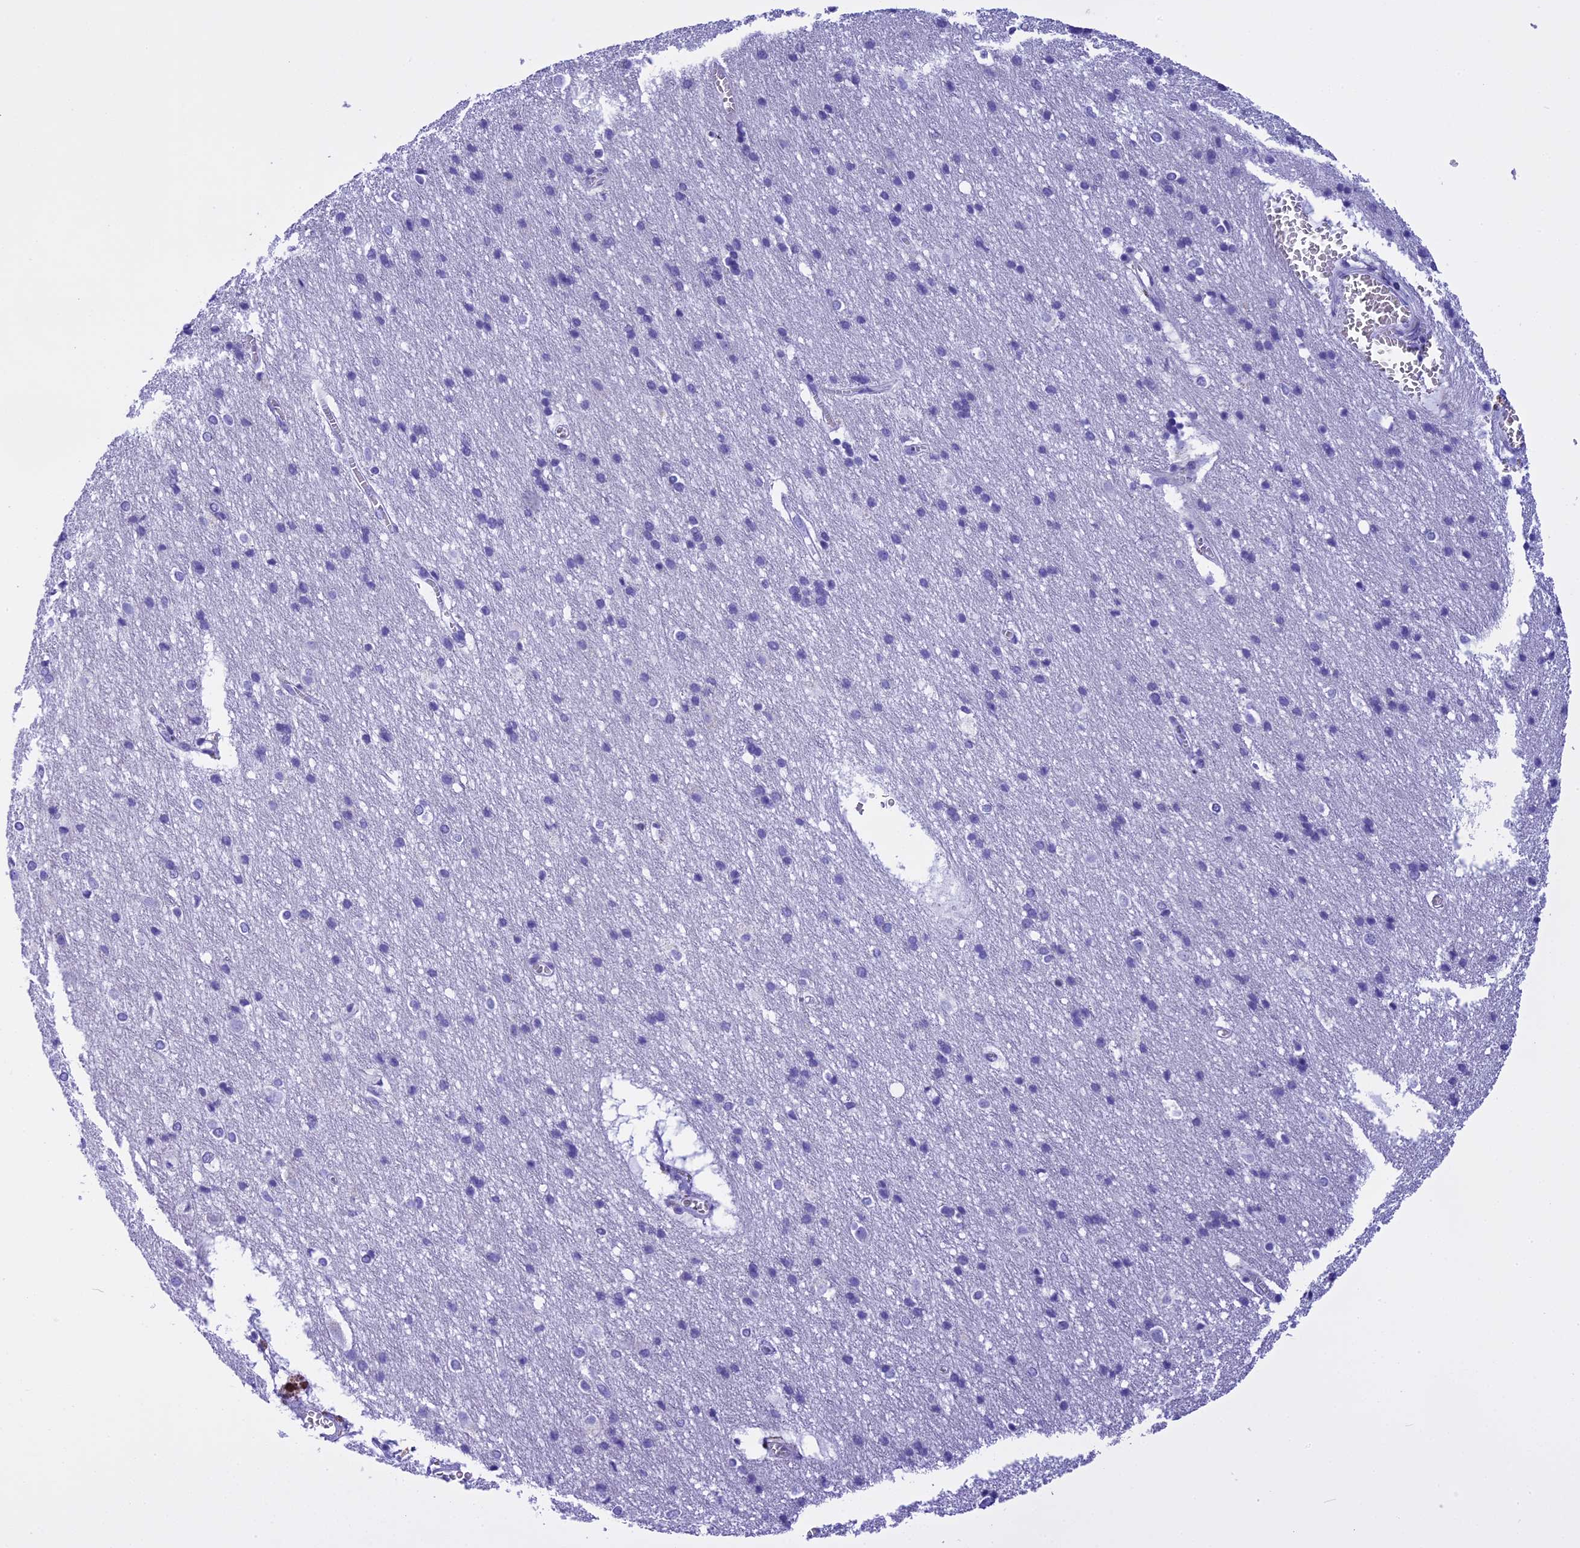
{"staining": {"intensity": "negative", "quantity": "none", "location": "none"}, "tissue": "cerebral cortex", "cell_type": "Endothelial cells", "image_type": "normal", "snomed": [{"axis": "morphology", "description": "Normal tissue, NOS"}, {"axis": "topography", "description": "Cerebral cortex"}], "caption": "A histopathology image of cerebral cortex stained for a protein displays no brown staining in endothelial cells. (DAB (3,3'-diaminobenzidine) immunohistochemistry with hematoxylin counter stain).", "gene": "KCTD14", "patient": {"sex": "male", "age": 54}}